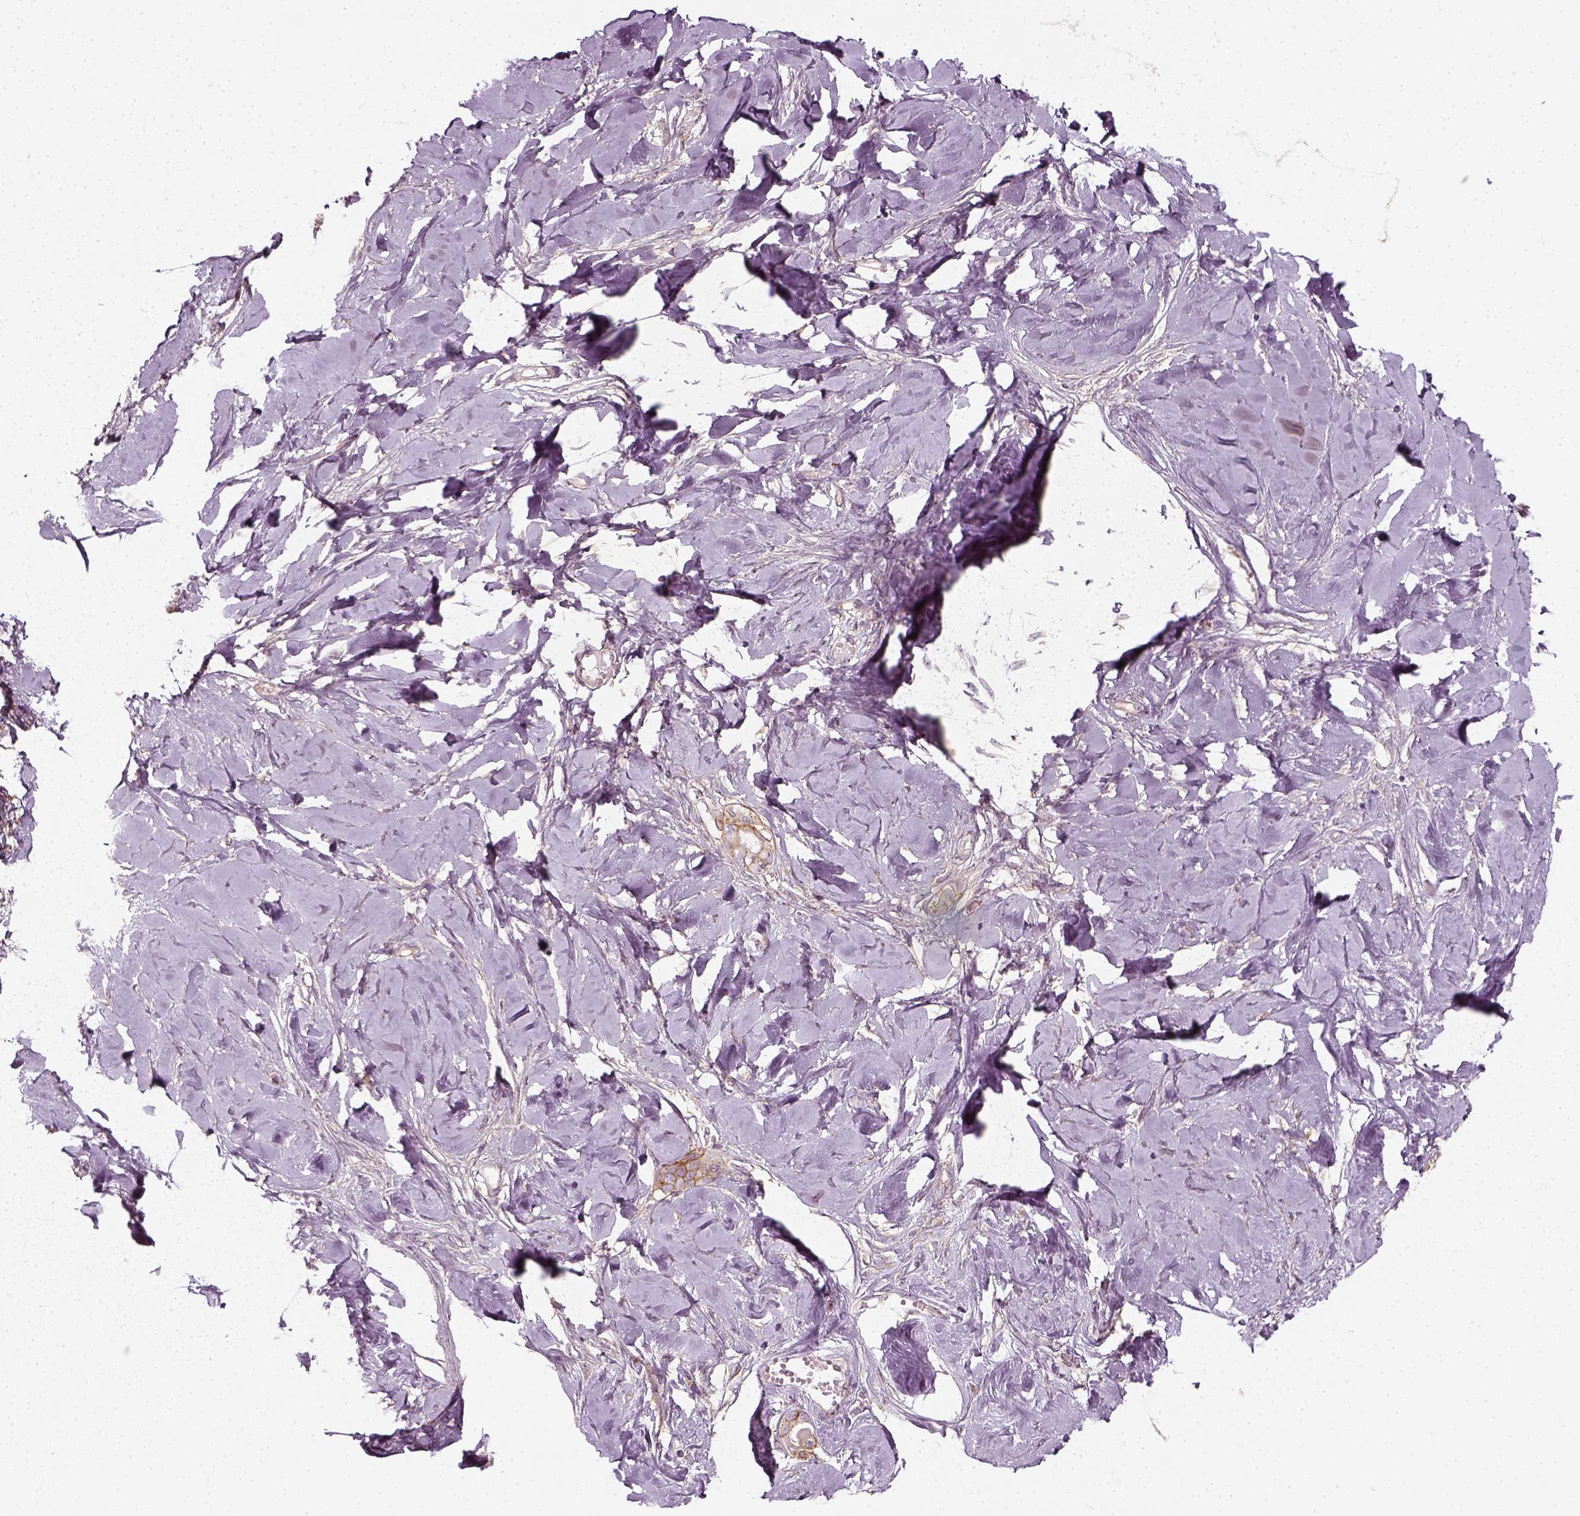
{"staining": {"intensity": "weak", "quantity": ">75%", "location": "cytoplasmic/membranous"}, "tissue": "ovarian cancer", "cell_type": "Tumor cells", "image_type": "cancer", "snomed": [{"axis": "morphology", "description": "Carcinoma, endometroid"}, {"axis": "topography", "description": "Ovary"}], "caption": "Ovarian cancer stained for a protein (brown) exhibits weak cytoplasmic/membranous positive staining in approximately >75% of tumor cells.", "gene": "NPTN", "patient": {"sex": "female", "age": 70}}